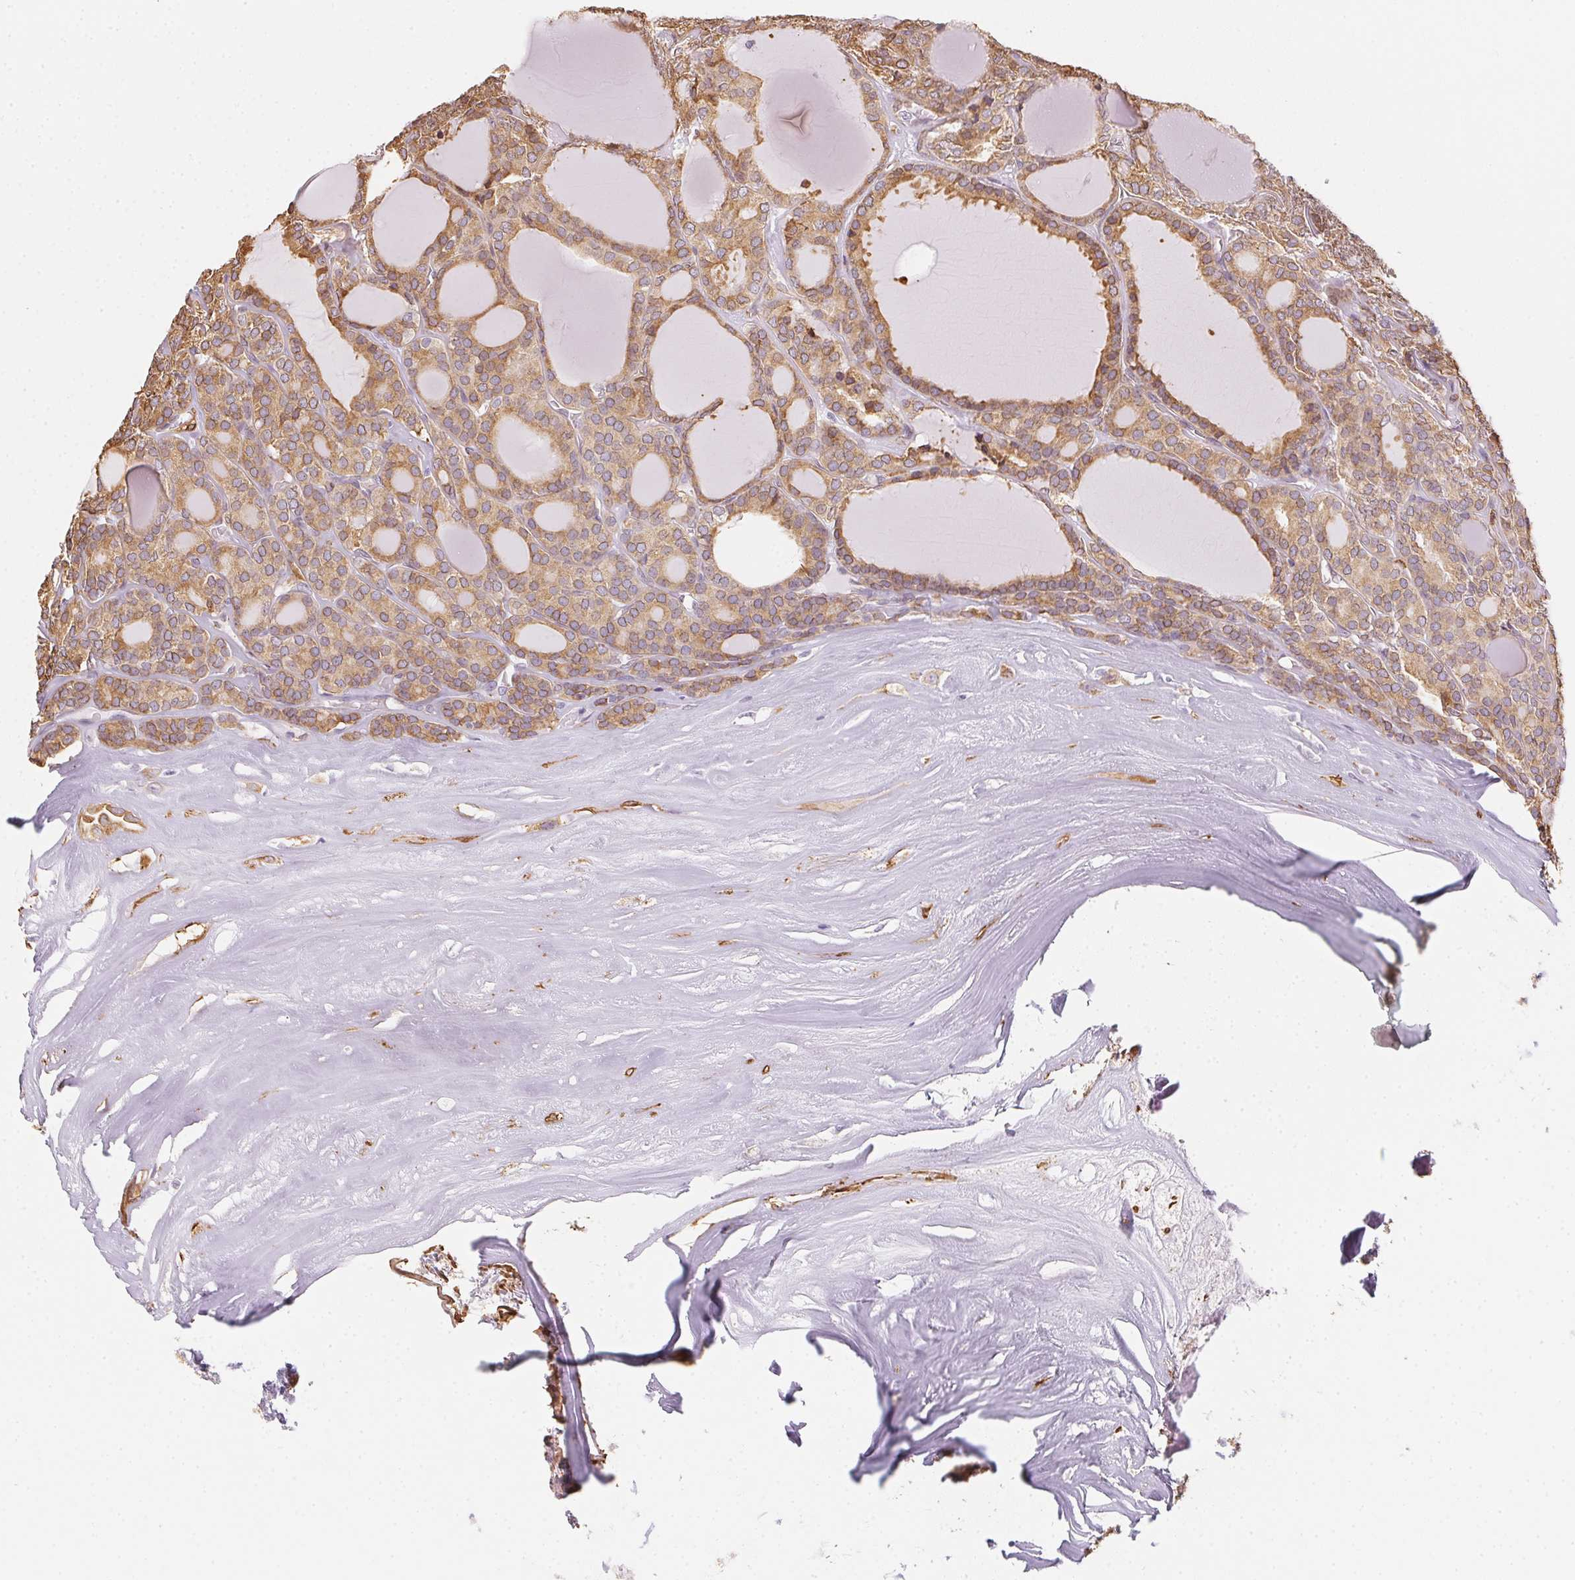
{"staining": {"intensity": "moderate", "quantity": ">75%", "location": "cytoplasmic/membranous"}, "tissue": "thyroid cancer", "cell_type": "Tumor cells", "image_type": "cancer", "snomed": [{"axis": "morphology", "description": "Follicular adenoma carcinoma, NOS"}, {"axis": "topography", "description": "Thyroid gland"}], "caption": "Protein analysis of thyroid cancer tissue reveals moderate cytoplasmic/membranous positivity in about >75% of tumor cells.", "gene": "RSBN1", "patient": {"sex": "male", "age": 74}}